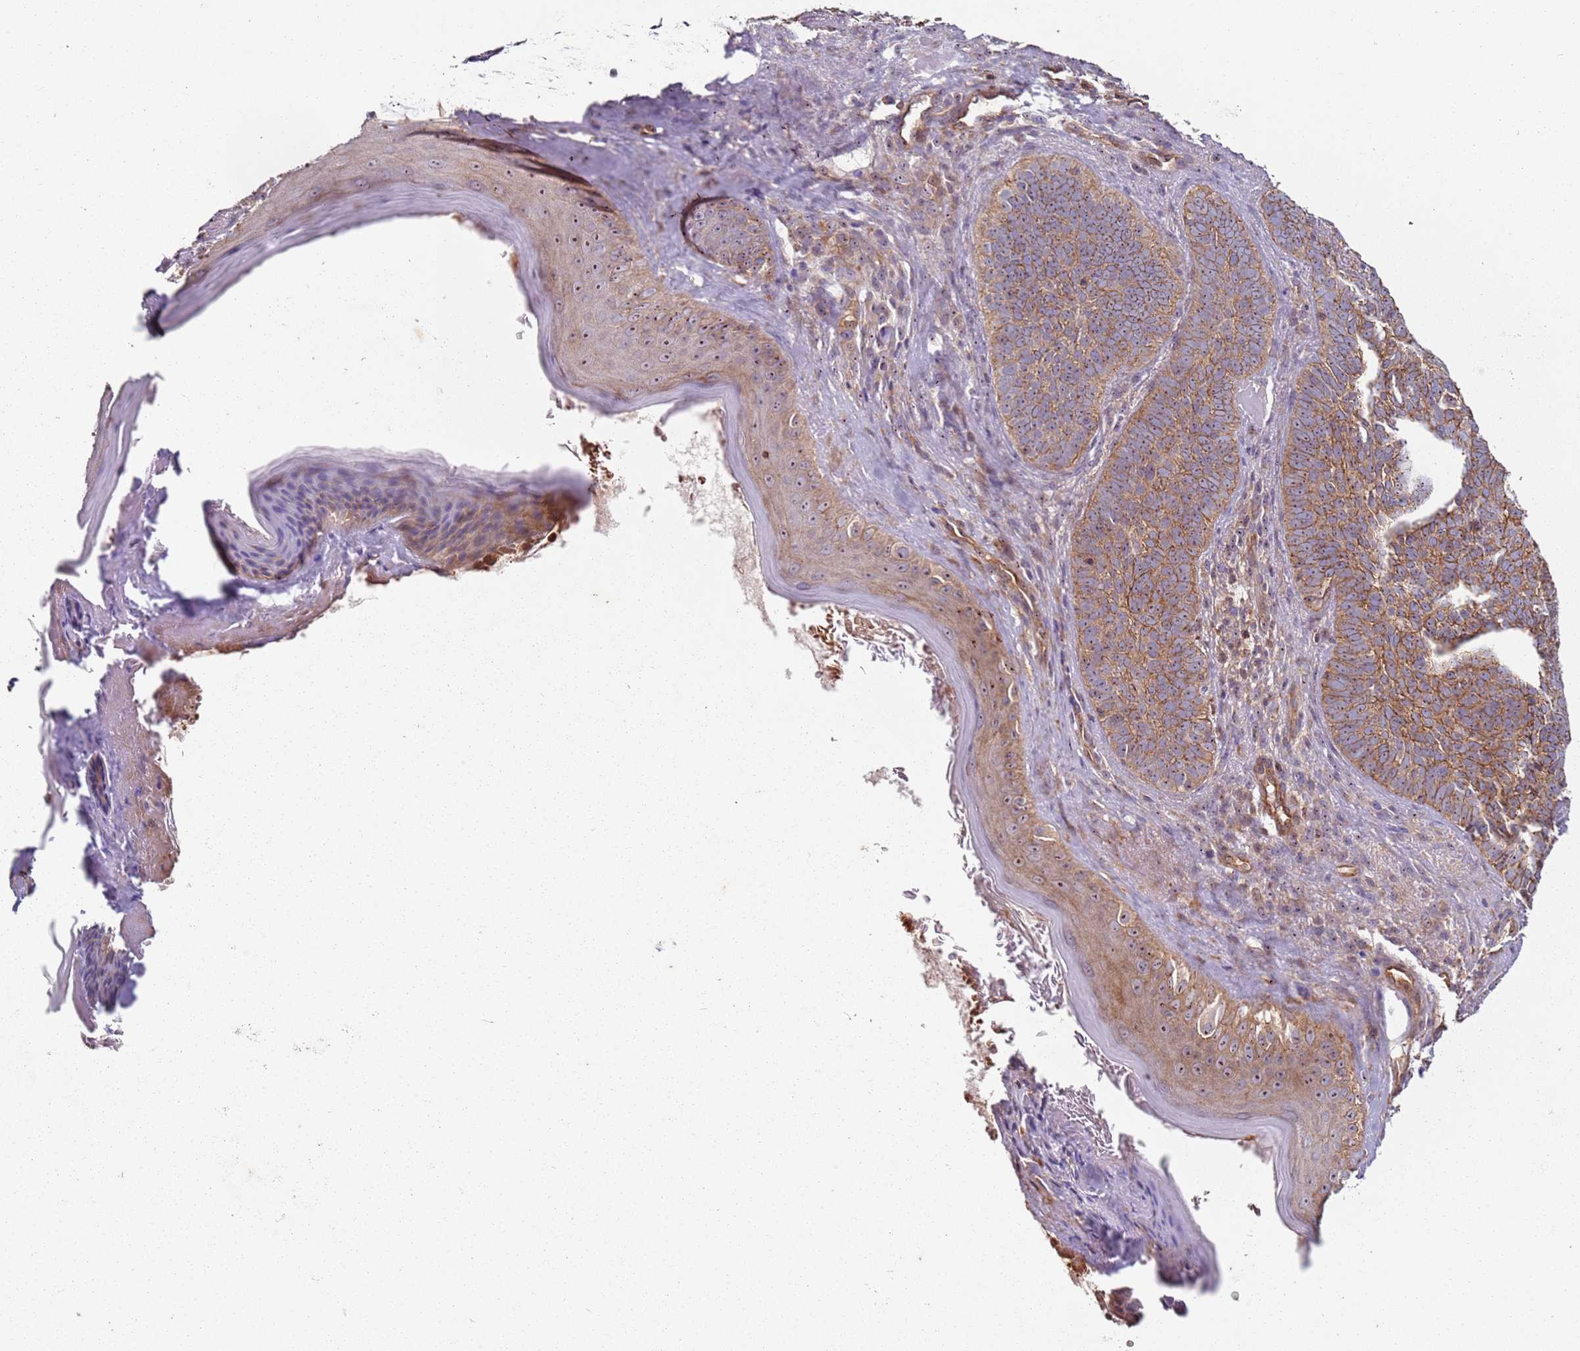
{"staining": {"intensity": "moderate", "quantity": ">75%", "location": "cytoplasmic/membranous"}, "tissue": "skin cancer", "cell_type": "Tumor cells", "image_type": "cancer", "snomed": [{"axis": "morphology", "description": "Basal cell carcinoma"}, {"axis": "topography", "description": "Skin"}], "caption": "Immunohistochemistry (IHC) of human basal cell carcinoma (skin) reveals medium levels of moderate cytoplasmic/membranous expression in approximately >75% of tumor cells. (brown staining indicates protein expression, while blue staining denotes nuclei).", "gene": "C2CD4B", "patient": {"sex": "male", "age": 85}}